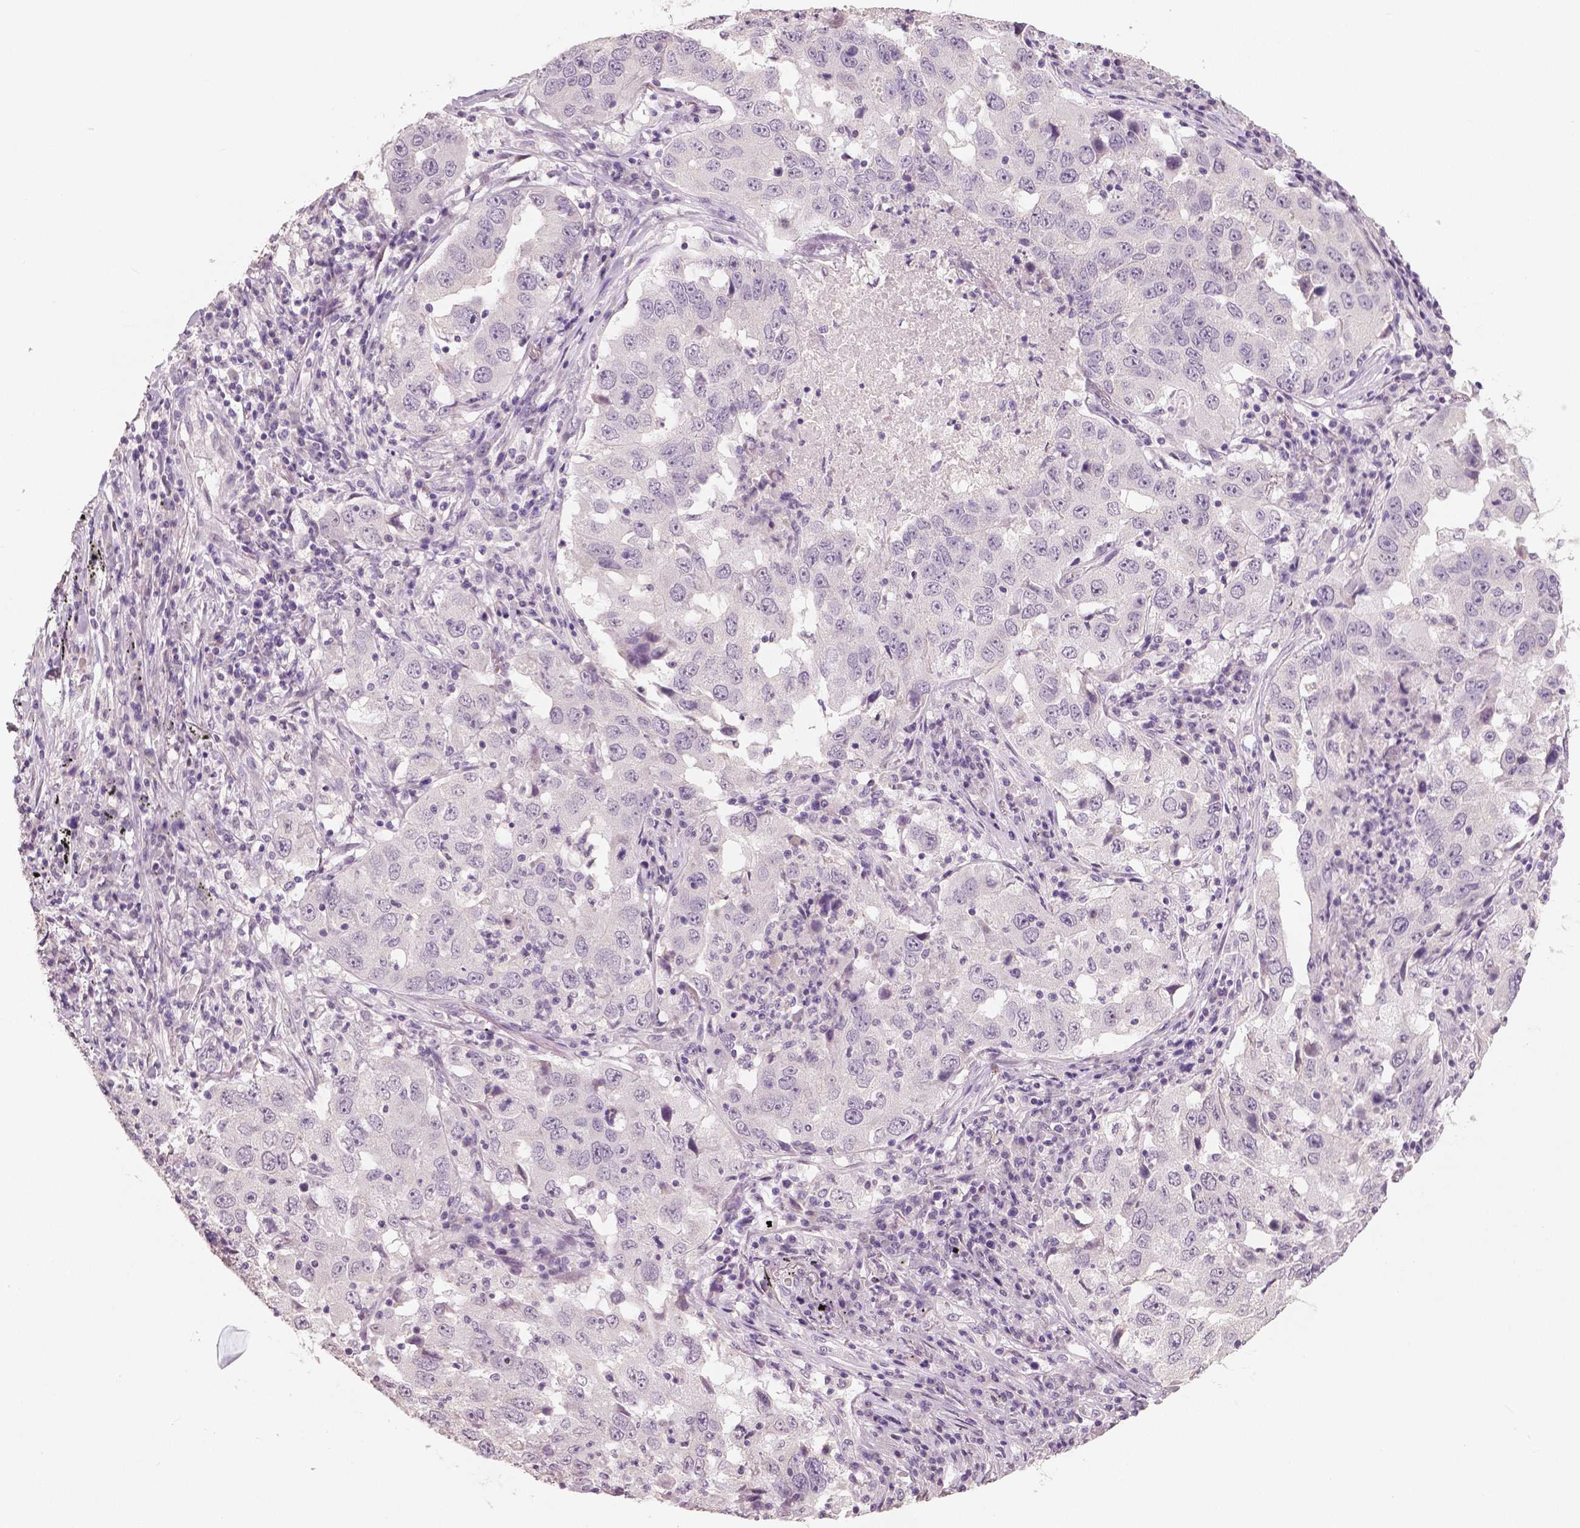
{"staining": {"intensity": "negative", "quantity": "none", "location": "none"}, "tissue": "lung cancer", "cell_type": "Tumor cells", "image_type": "cancer", "snomed": [{"axis": "morphology", "description": "Adenocarcinoma, NOS"}, {"axis": "topography", "description": "Lung"}], "caption": "The IHC histopathology image has no significant positivity in tumor cells of lung cancer (adenocarcinoma) tissue.", "gene": "NECAB1", "patient": {"sex": "male", "age": 73}}